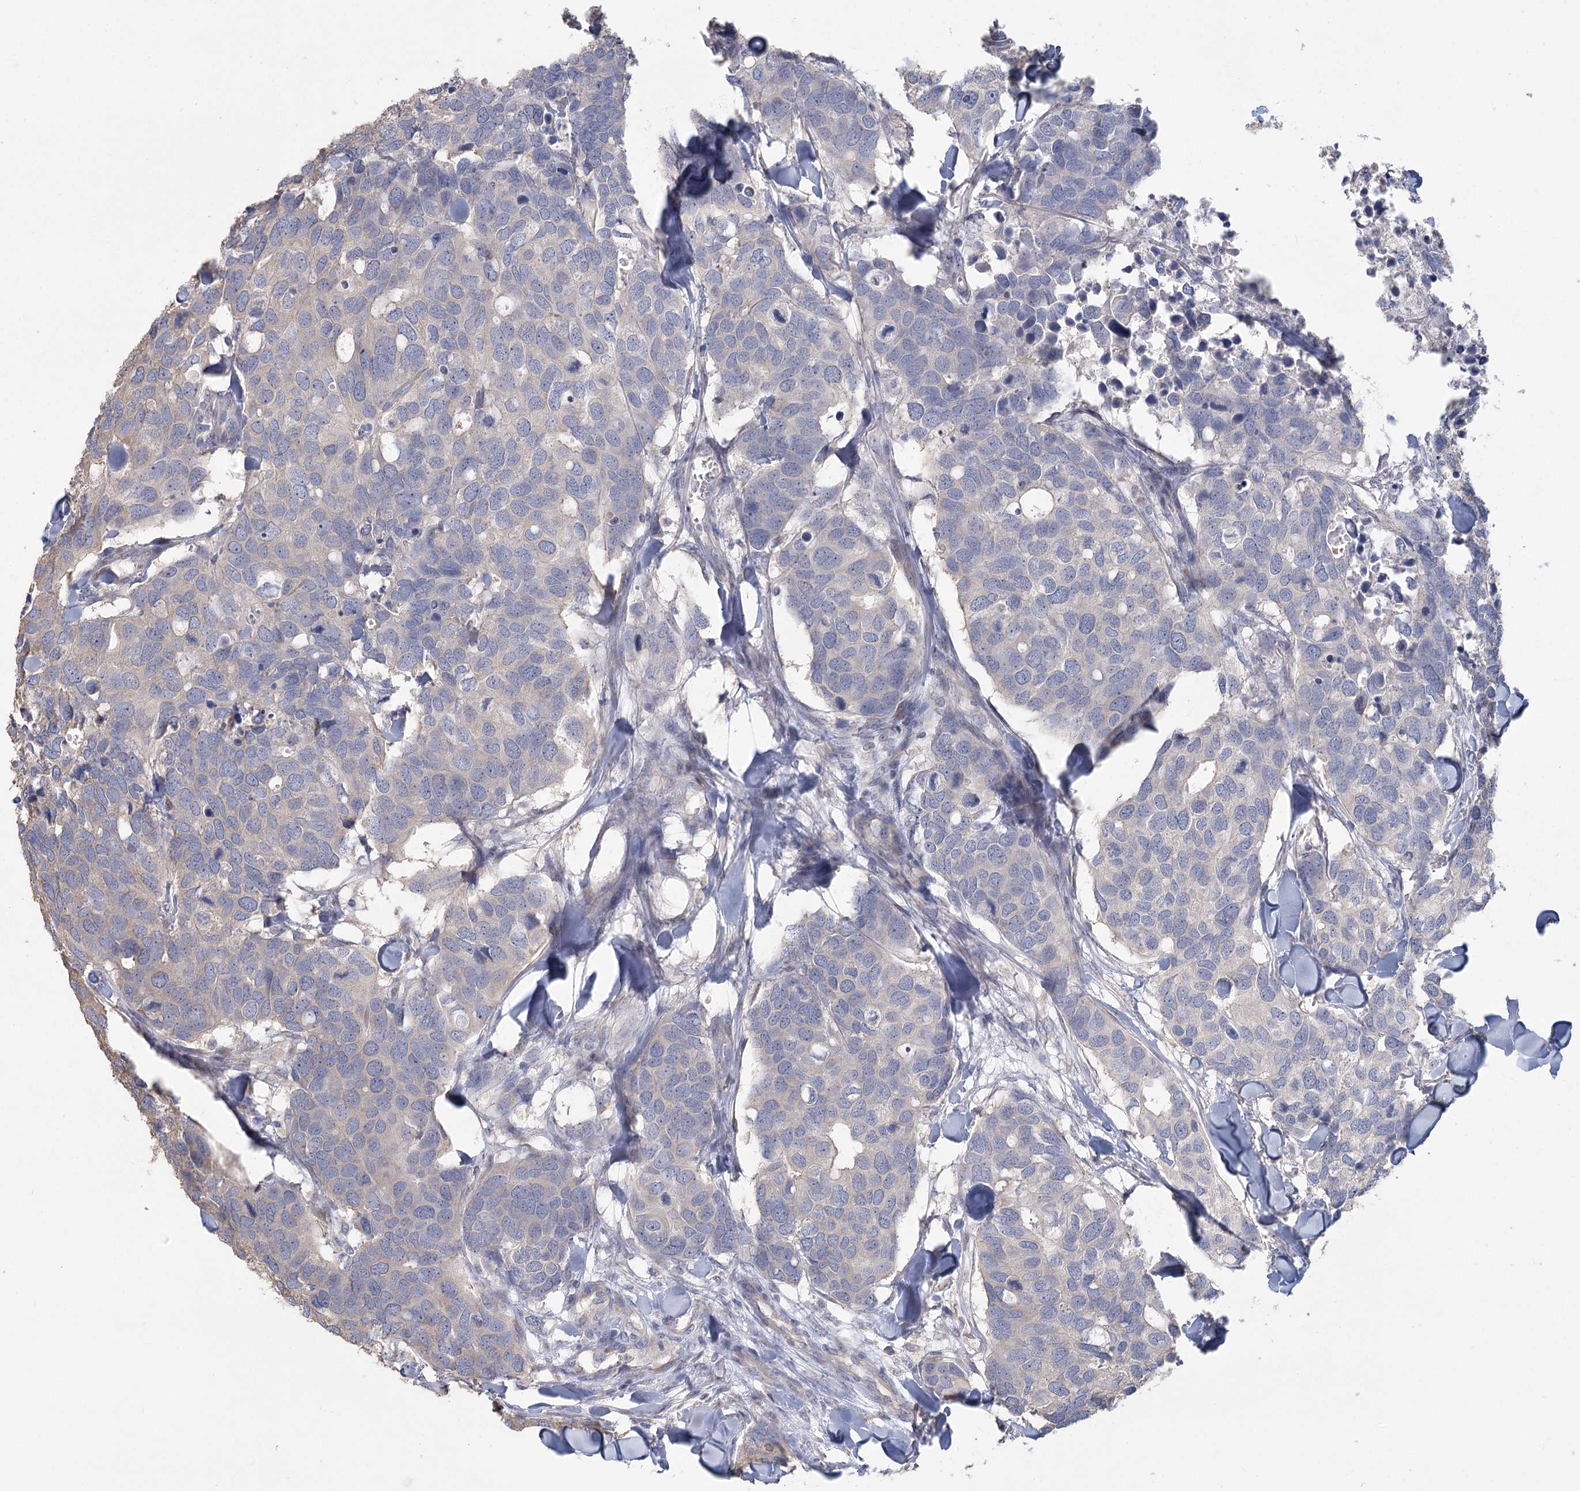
{"staining": {"intensity": "negative", "quantity": "none", "location": "none"}, "tissue": "breast cancer", "cell_type": "Tumor cells", "image_type": "cancer", "snomed": [{"axis": "morphology", "description": "Duct carcinoma"}, {"axis": "topography", "description": "Breast"}], "caption": "Immunohistochemistry (IHC) image of human breast cancer stained for a protein (brown), which displays no staining in tumor cells. (Brightfield microscopy of DAB immunohistochemistry (IHC) at high magnification).", "gene": "CNTLN", "patient": {"sex": "female", "age": 83}}